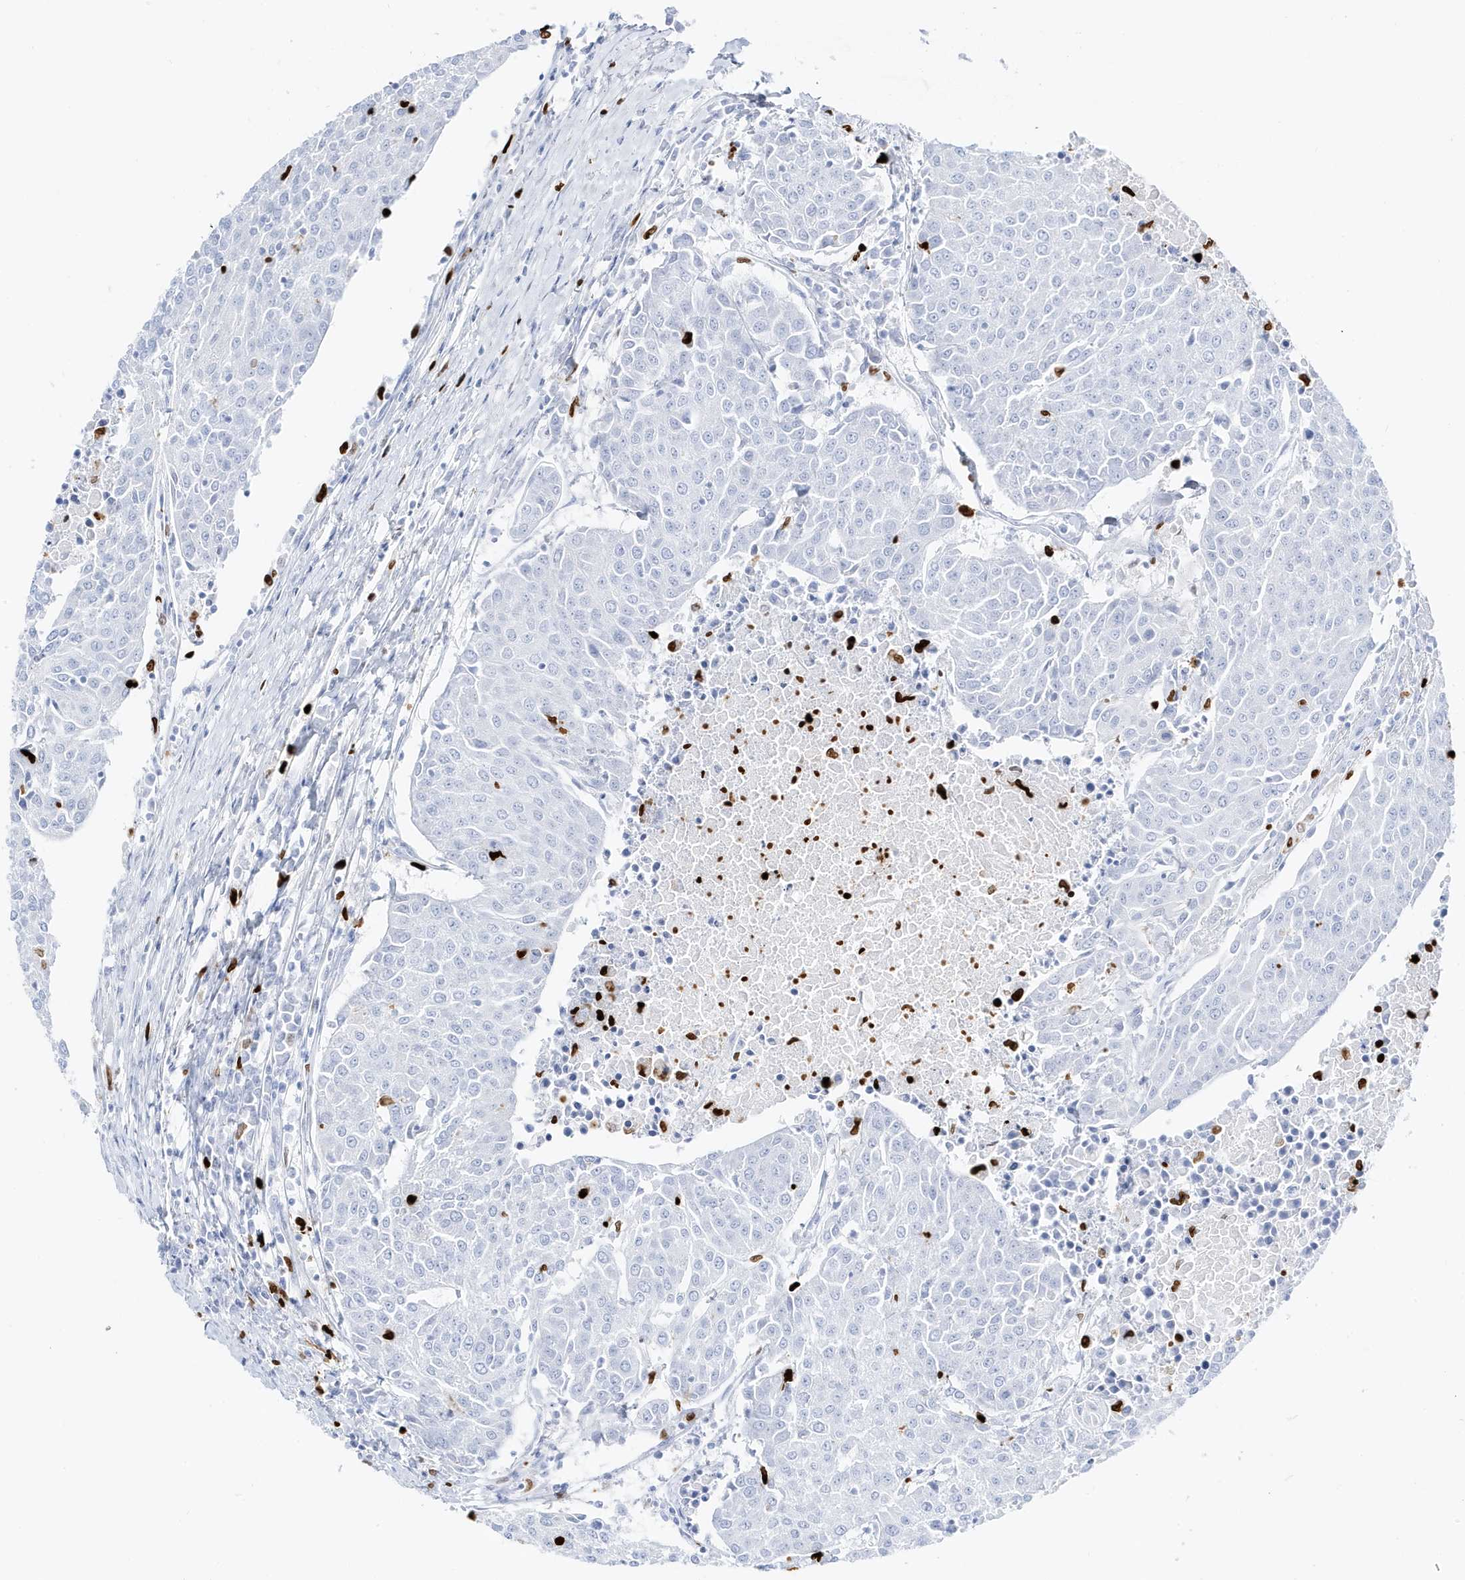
{"staining": {"intensity": "negative", "quantity": "none", "location": "none"}, "tissue": "urothelial cancer", "cell_type": "Tumor cells", "image_type": "cancer", "snomed": [{"axis": "morphology", "description": "Urothelial carcinoma, High grade"}, {"axis": "topography", "description": "Urinary bladder"}], "caption": "Urothelial cancer was stained to show a protein in brown. There is no significant staining in tumor cells.", "gene": "MNDA", "patient": {"sex": "female", "age": 85}}